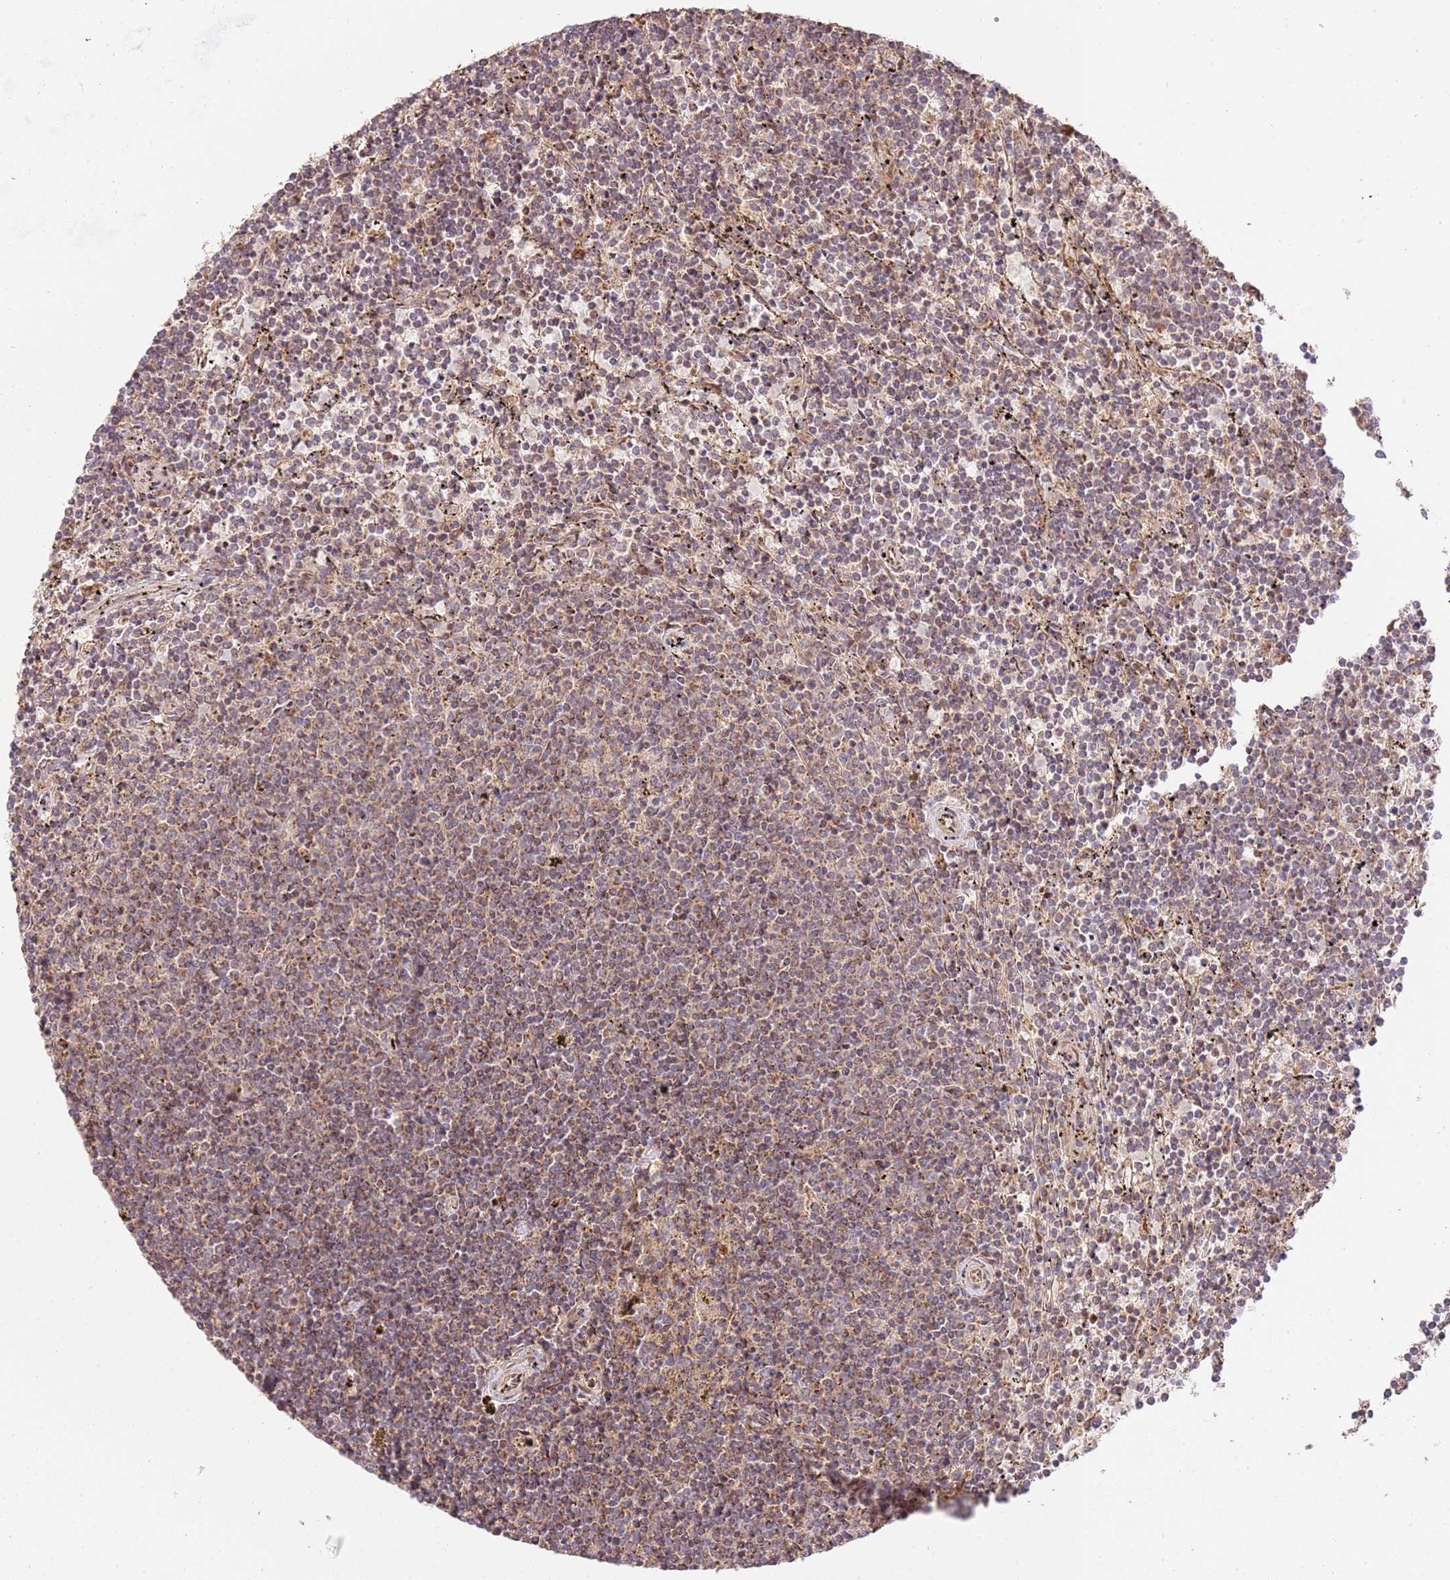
{"staining": {"intensity": "weak", "quantity": "25%-75%", "location": "cytoplasmic/membranous"}, "tissue": "lymphoma", "cell_type": "Tumor cells", "image_type": "cancer", "snomed": [{"axis": "morphology", "description": "Malignant lymphoma, non-Hodgkin's type, Low grade"}, {"axis": "topography", "description": "Spleen"}], "caption": "This micrograph shows immunohistochemistry (IHC) staining of low-grade malignant lymphoma, non-Hodgkin's type, with low weak cytoplasmic/membranous positivity in about 25%-75% of tumor cells.", "gene": "SPATA2L", "patient": {"sex": "female", "age": 50}}